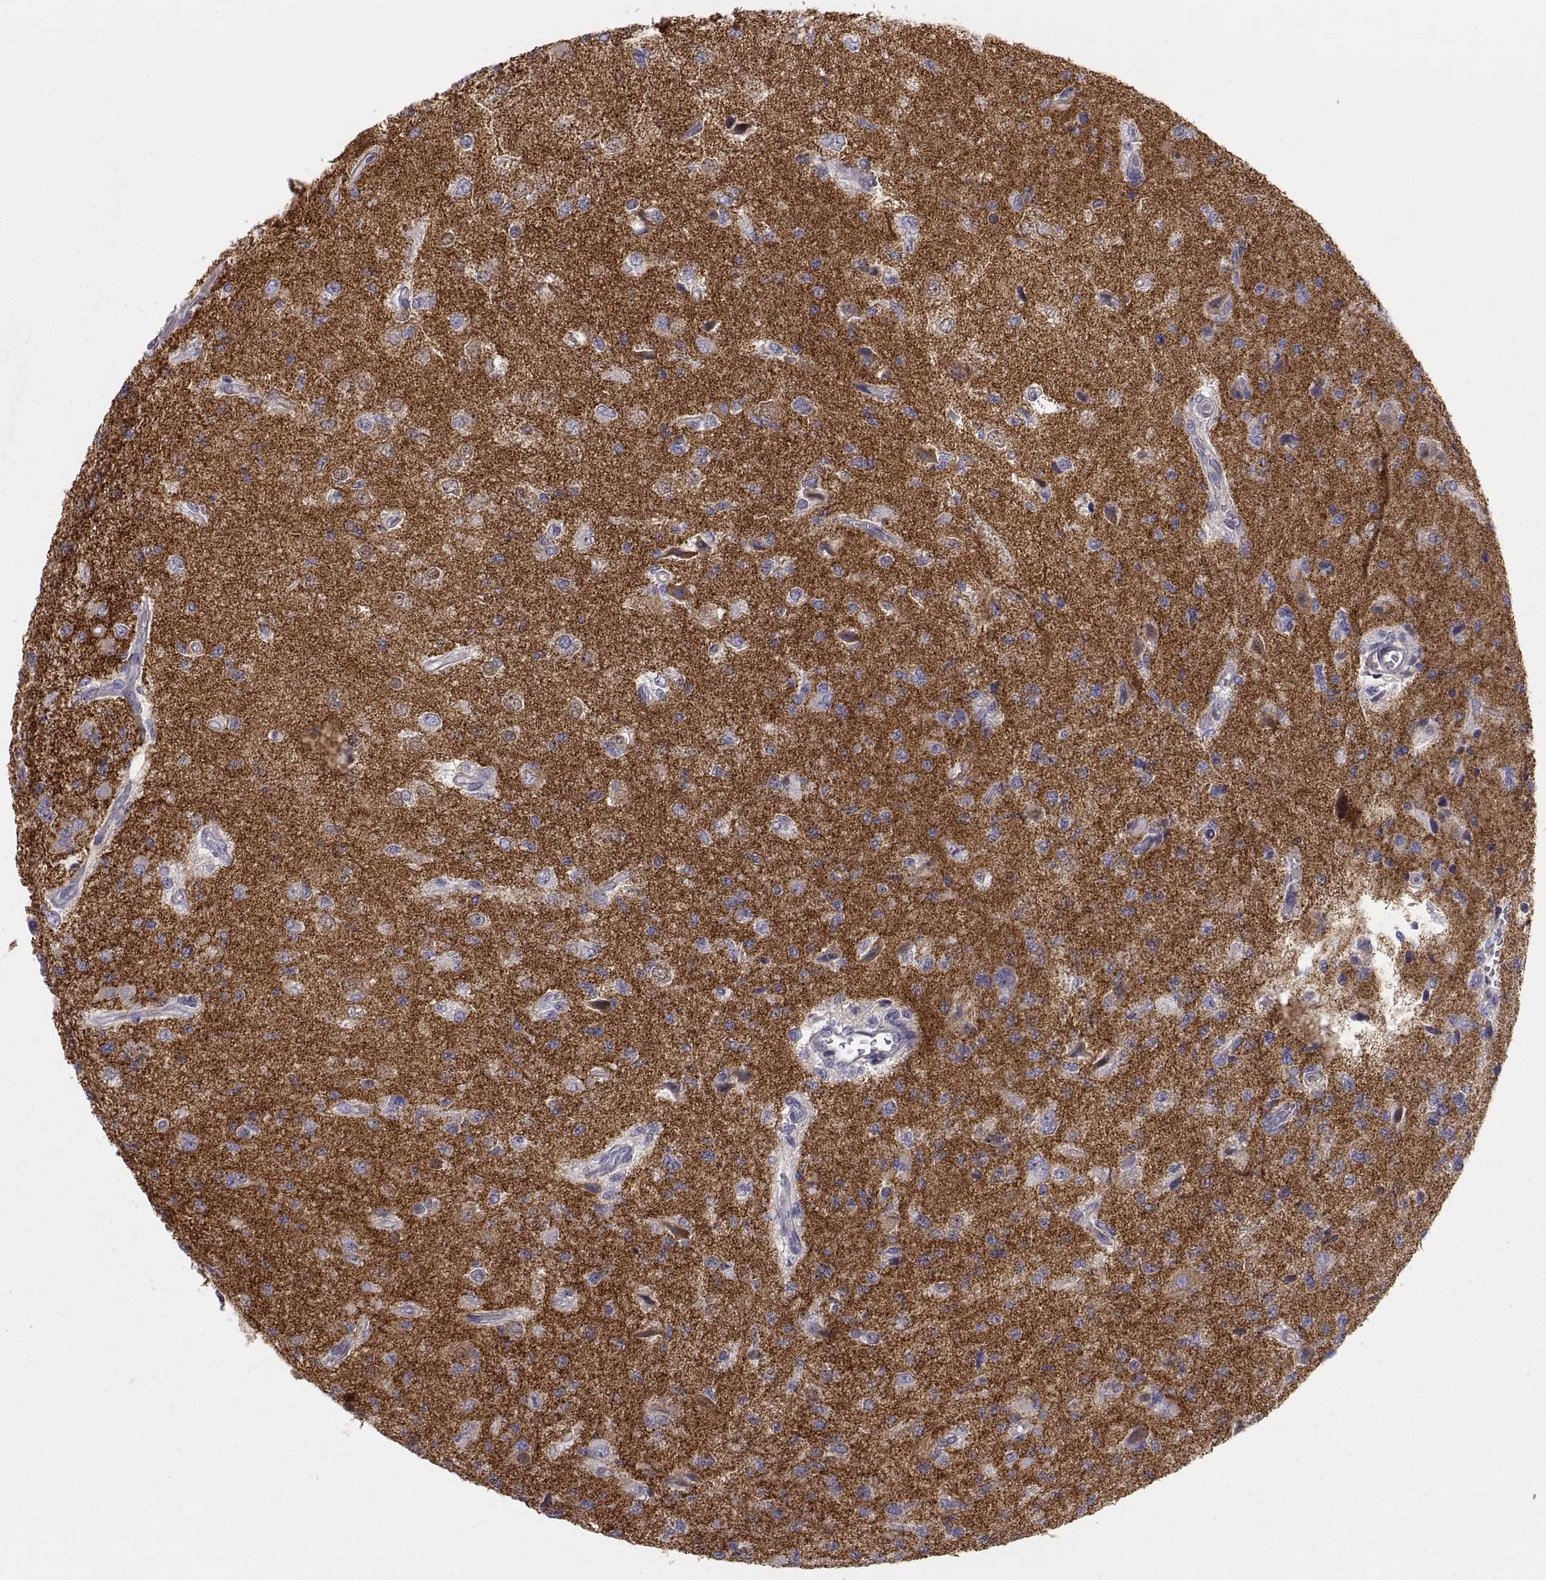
{"staining": {"intensity": "negative", "quantity": "none", "location": "none"}, "tissue": "glioma", "cell_type": "Tumor cells", "image_type": "cancer", "snomed": [{"axis": "morphology", "description": "Glioma, malignant, High grade"}, {"axis": "topography", "description": "Brain"}], "caption": "Tumor cells are negative for brown protein staining in glioma.", "gene": "STRC", "patient": {"sex": "male", "age": 56}}